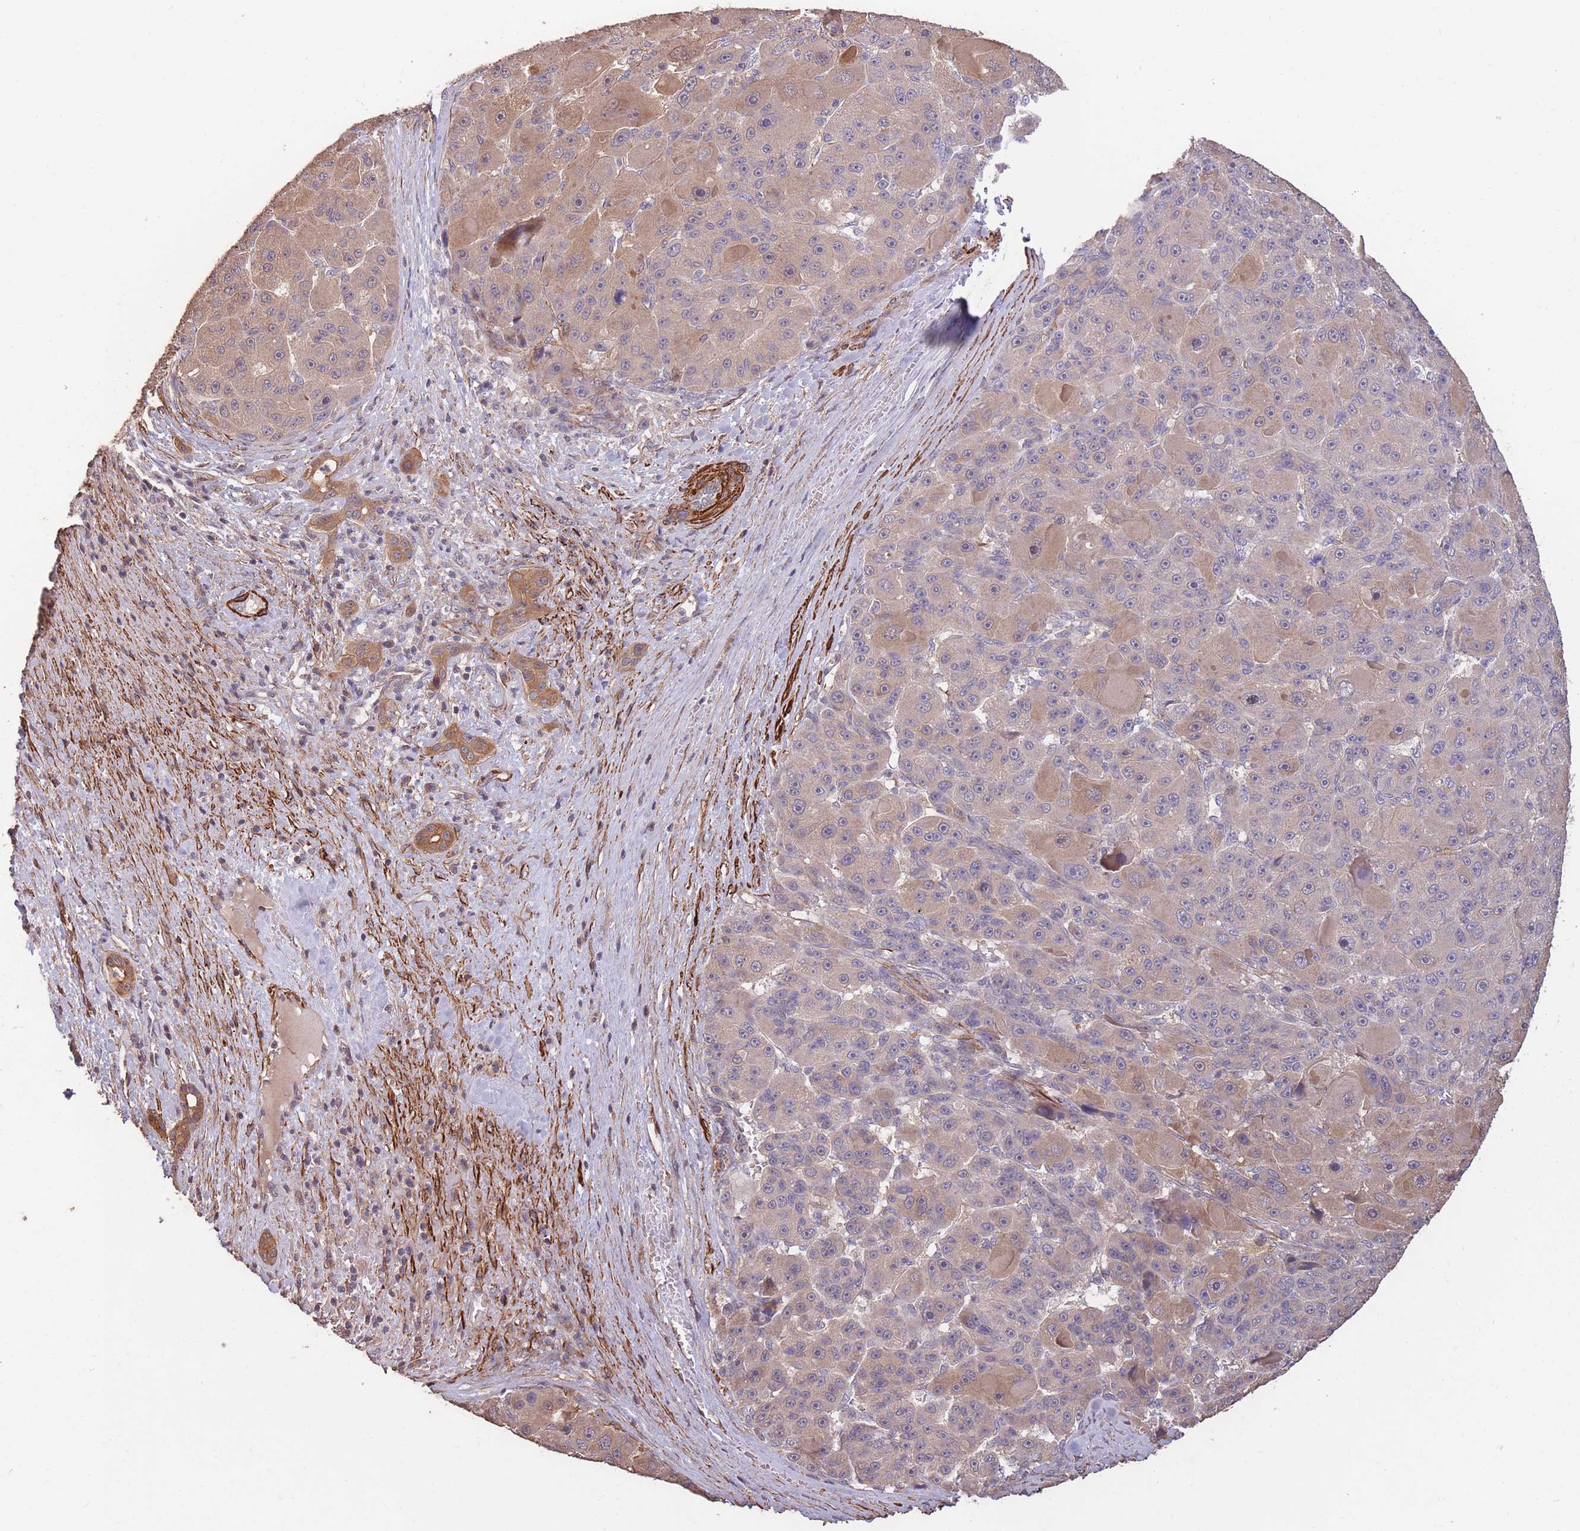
{"staining": {"intensity": "moderate", "quantity": ">75%", "location": "cytoplasmic/membranous"}, "tissue": "liver cancer", "cell_type": "Tumor cells", "image_type": "cancer", "snomed": [{"axis": "morphology", "description": "Carcinoma, Hepatocellular, NOS"}, {"axis": "topography", "description": "Liver"}], "caption": "IHC (DAB) staining of liver hepatocellular carcinoma reveals moderate cytoplasmic/membranous protein positivity in about >75% of tumor cells. (Brightfield microscopy of DAB IHC at high magnification).", "gene": "NLRC4", "patient": {"sex": "male", "age": 76}}